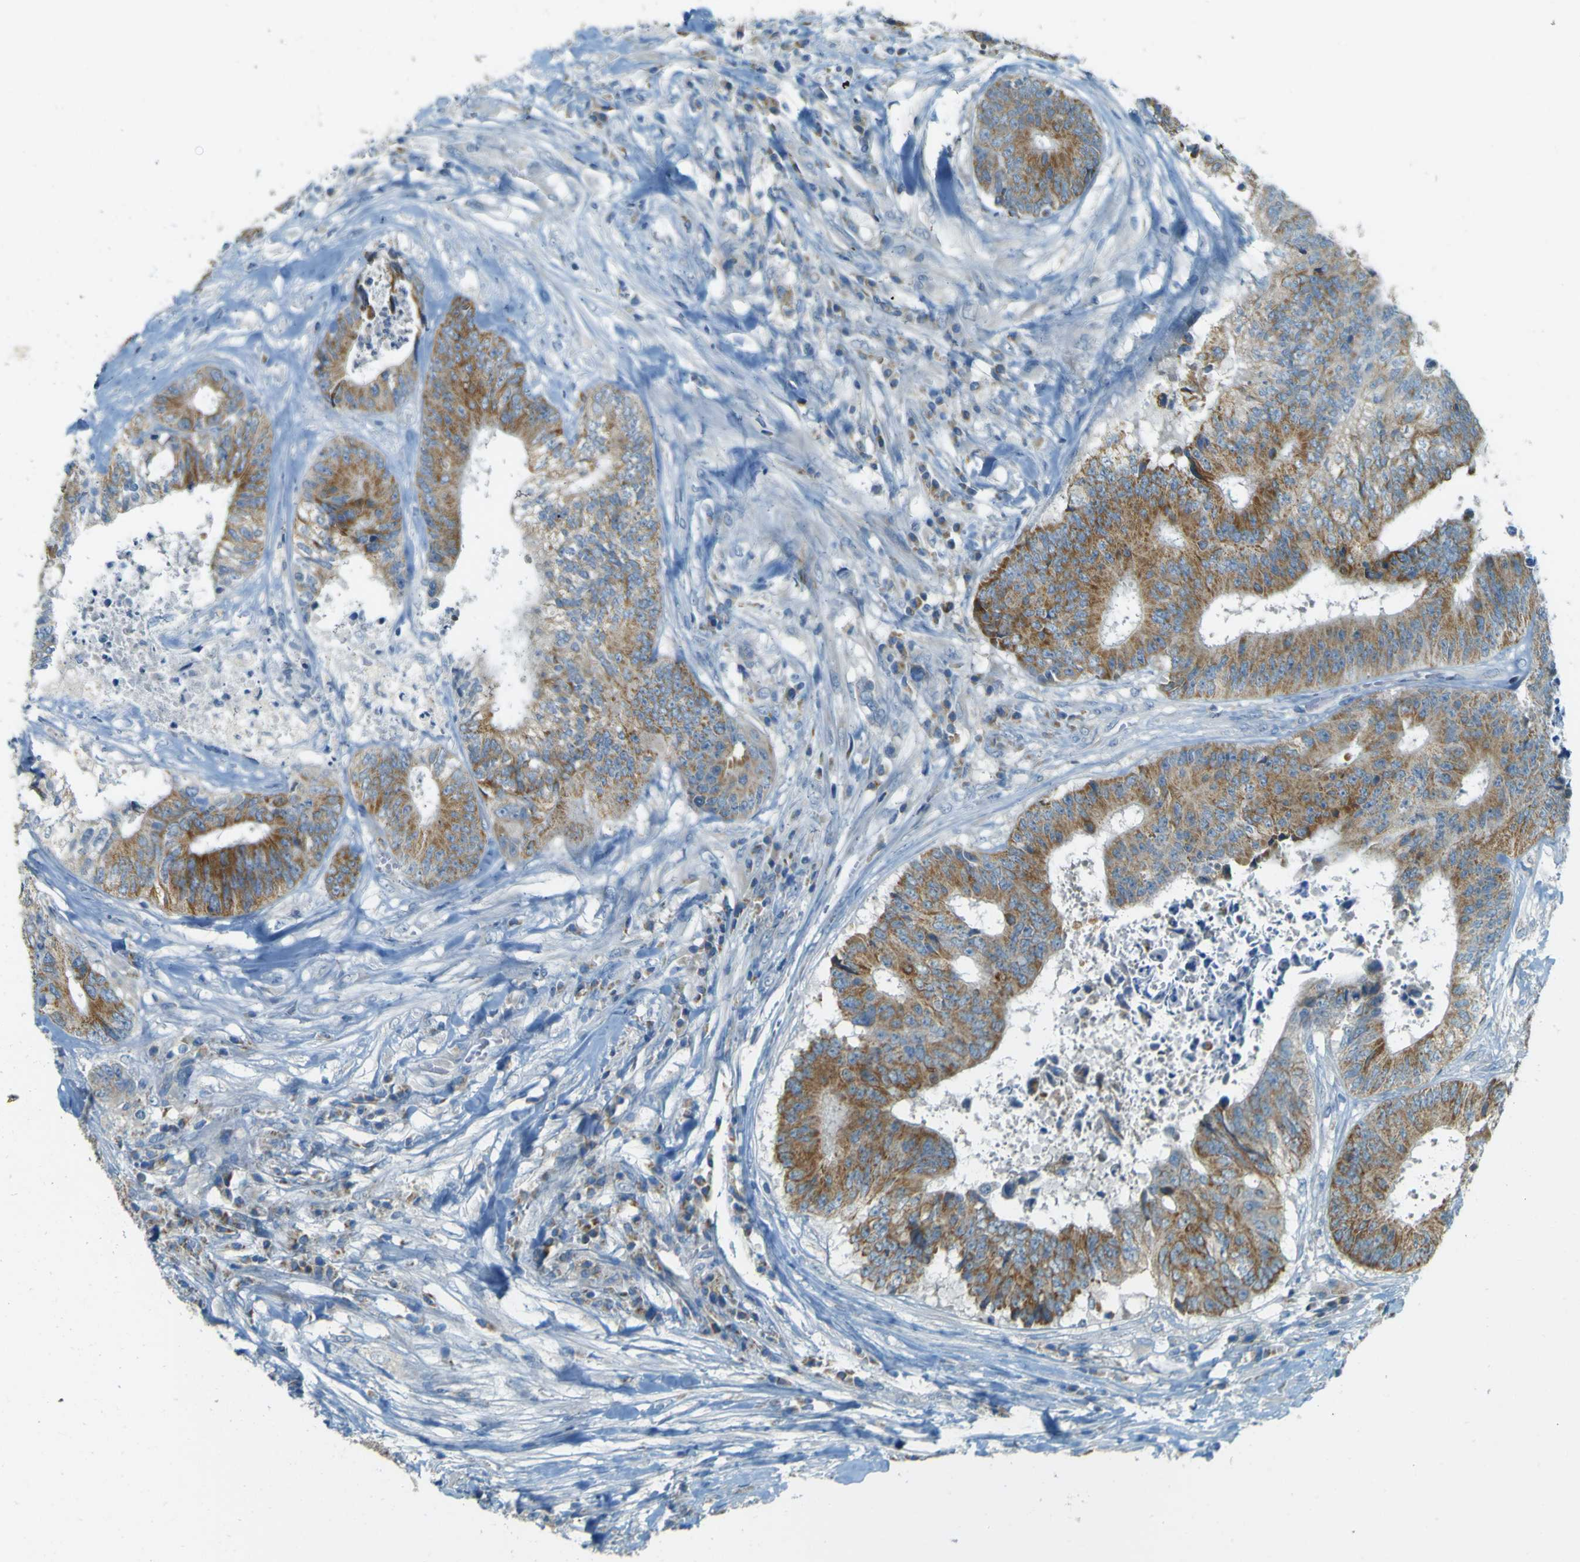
{"staining": {"intensity": "moderate", "quantity": ">75%", "location": "cytoplasmic/membranous"}, "tissue": "colorectal cancer", "cell_type": "Tumor cells", "image_type": "cancer", "snomed": [{"axis": "morphology", "description": "Adenocarcinoma, NOS"}, {"axis": "topography", "description": "Rectum"}], "caption": "Colorectal adenocarcinoma tissue shows moderate cytoplasmic/membranous positivity in about >75% of tumor cells, visualized by immunohistochemistry. Nuclei are stained in blue.", "gene": "FKTN", "patient": {"sex": "female", "age": 65}}